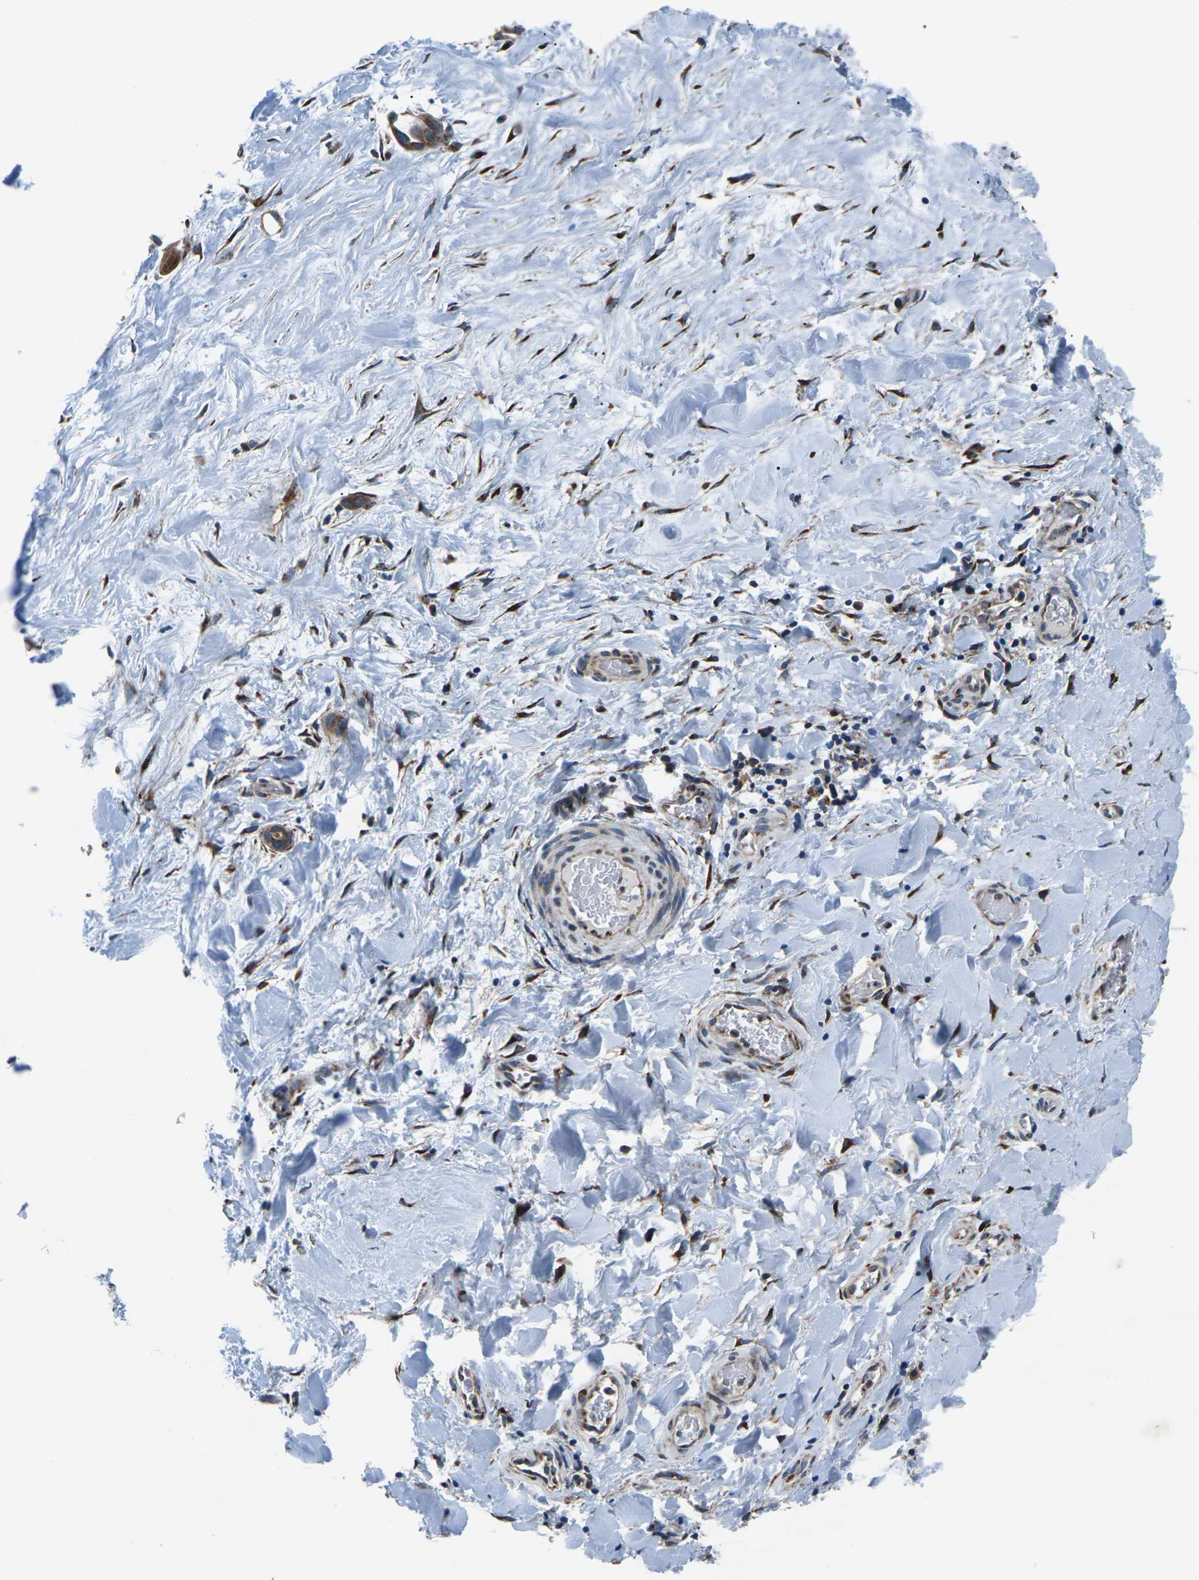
{"staining": {"intensity": "moderate", "quantity": ">75%", "location": "cytoplasmic/membranous"}, "tissue": "liver cancer", "cell_type": "Tumor cells", "image_type": "cancer", "snomed": [{"axis": "morphology", "description": "Cholangiocarcinoma"}, {"axis": "topography", "description": "Liver"}], "caption": "IHC of human cholangiocarcinoma (liver) displays medium levels of moderate cytoplasmic/membranous expression in approximately >75% of tumor cells.", "gene": "GABRP", "patient": {"sex": "female", "age": 65}}